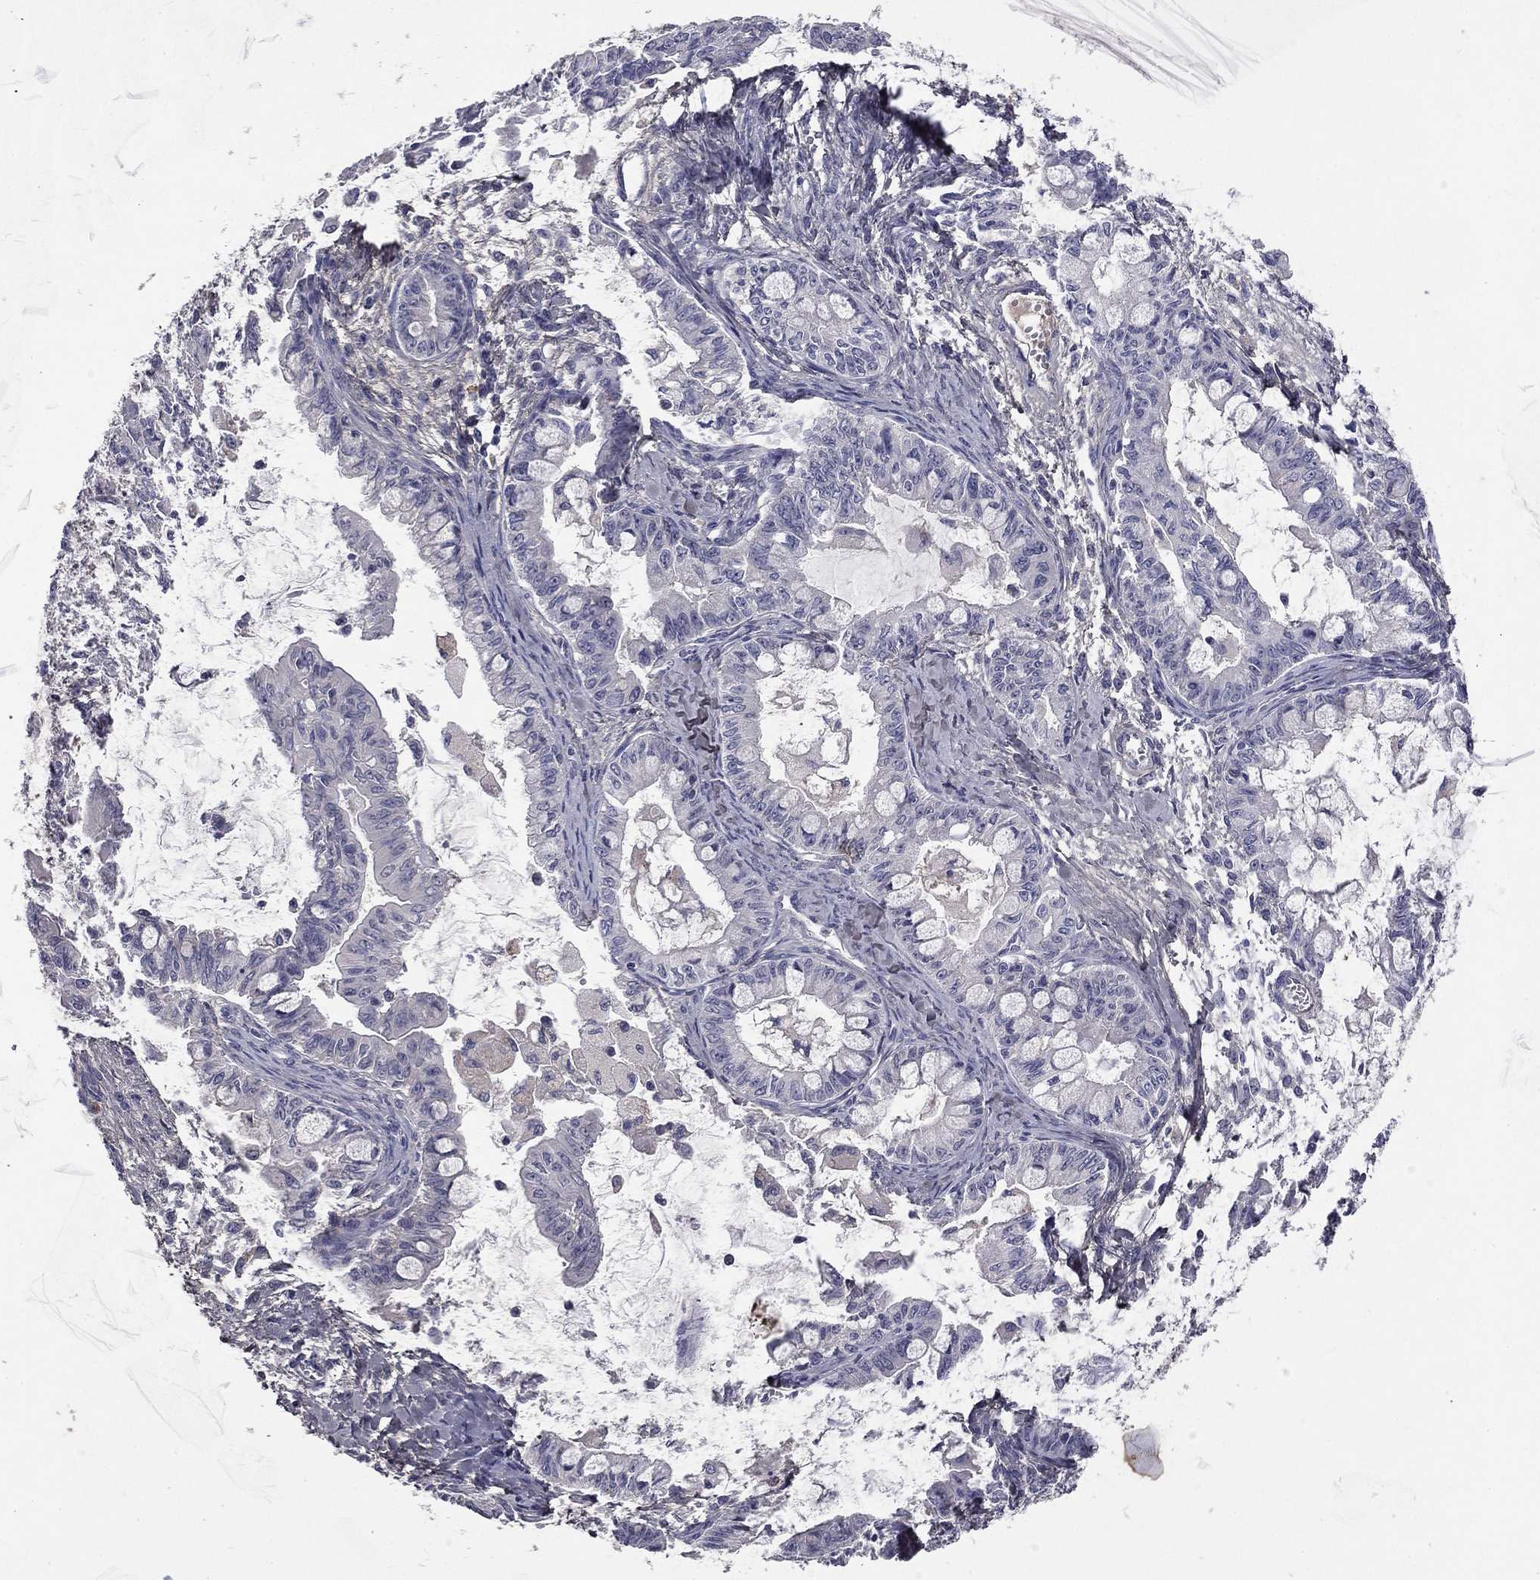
{"staining": {"intensity": "negative", "quantity": "none", "location": "none"}, "tissue": "ovarian cancer", "cell_type": "Tumor cells", "image_type": "cancer", "snomed": [{"axis": "morphology", "description": "Cystadenocarcinoma, mucinous, NOS"}, {"axis": "topography", "description": "Ovary"}], "caption": "Histopathology image shows no protein expression in tumor cells of mucinous cystadenocarcinoma (ovarian) tissue.", "gene": "COL2A1", "patient": {"sex": "female", "age": 63}}